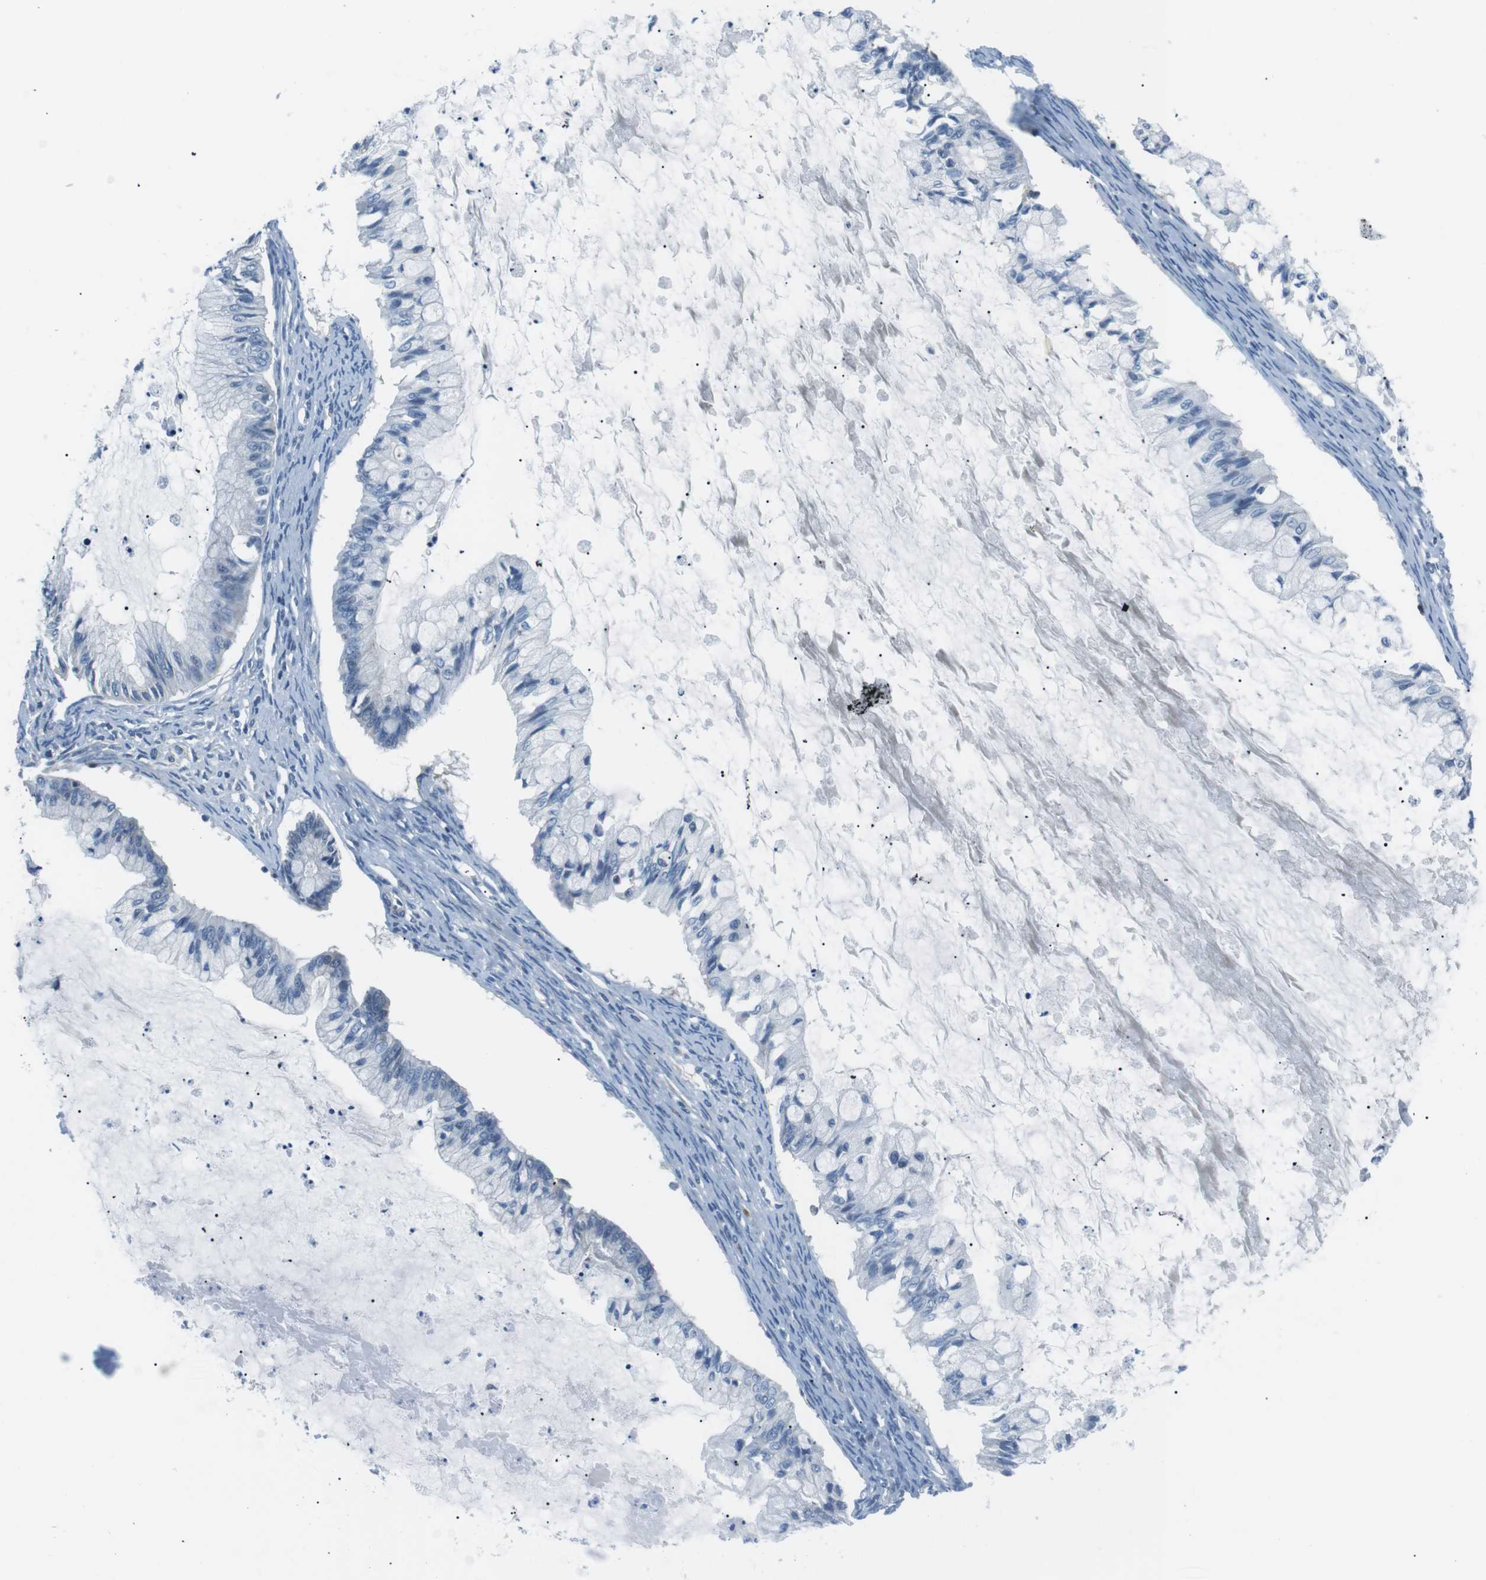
{"staining": {"intensity": "negative", "quantity": "none", "location": "none"}, "tissue": "ovarian cancer", "cell_type": "Tumor cells", "image_type": "cancer", "snomed": [{"axis": "morphology", "description": "Cystadenocarcinoma, mucinous, NOS"}, {"axis": "topography", "description": "Ovary"}], "caption": "Human mucinous cystadenocarcinoma (ovarian) stained for a protein using immunohistochemistry (IHC) shows no staining in tumor cells.", "gene": "ARVCF", "patient": {"sex": "female", "age": 57}}